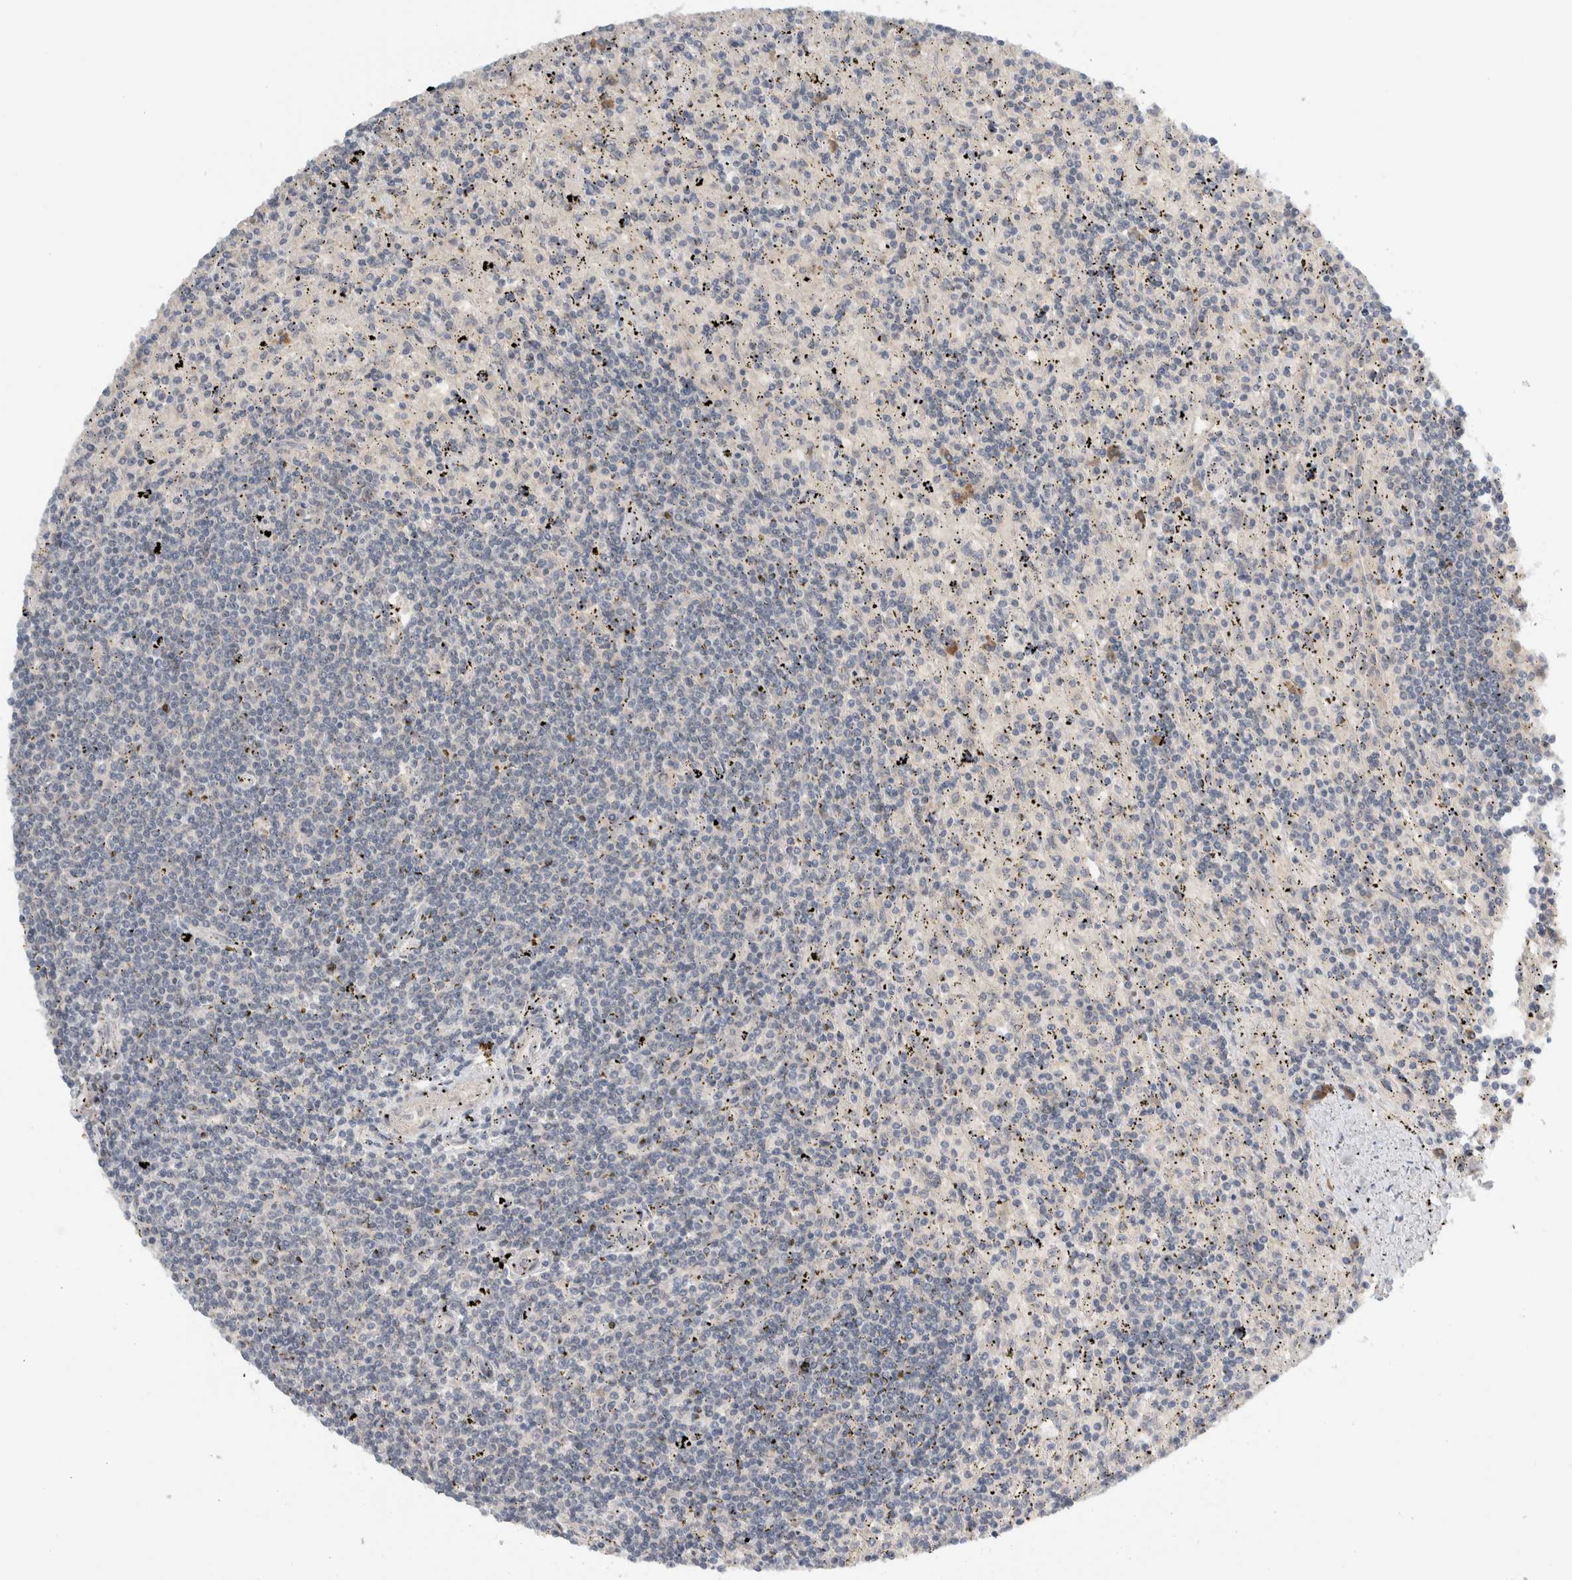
{"staining": {"intensity": "negative", "quantity": "none", "location": "none"}, "tissue": "lymphoma", "cell_type": "Tumor cells", "image_type": "cancer", "snomed": [{"axis": "morphology", "description": "Malignant lymphoma, non-Hodgkin's type, Low grade"}, {"axis": "topography", "description": "Spleen"}], "caption": "Tumor cells show no significant protein expression in lymphoma.", "gene": "MPRIP", "patient": {"sex": "male", "age": 76}}